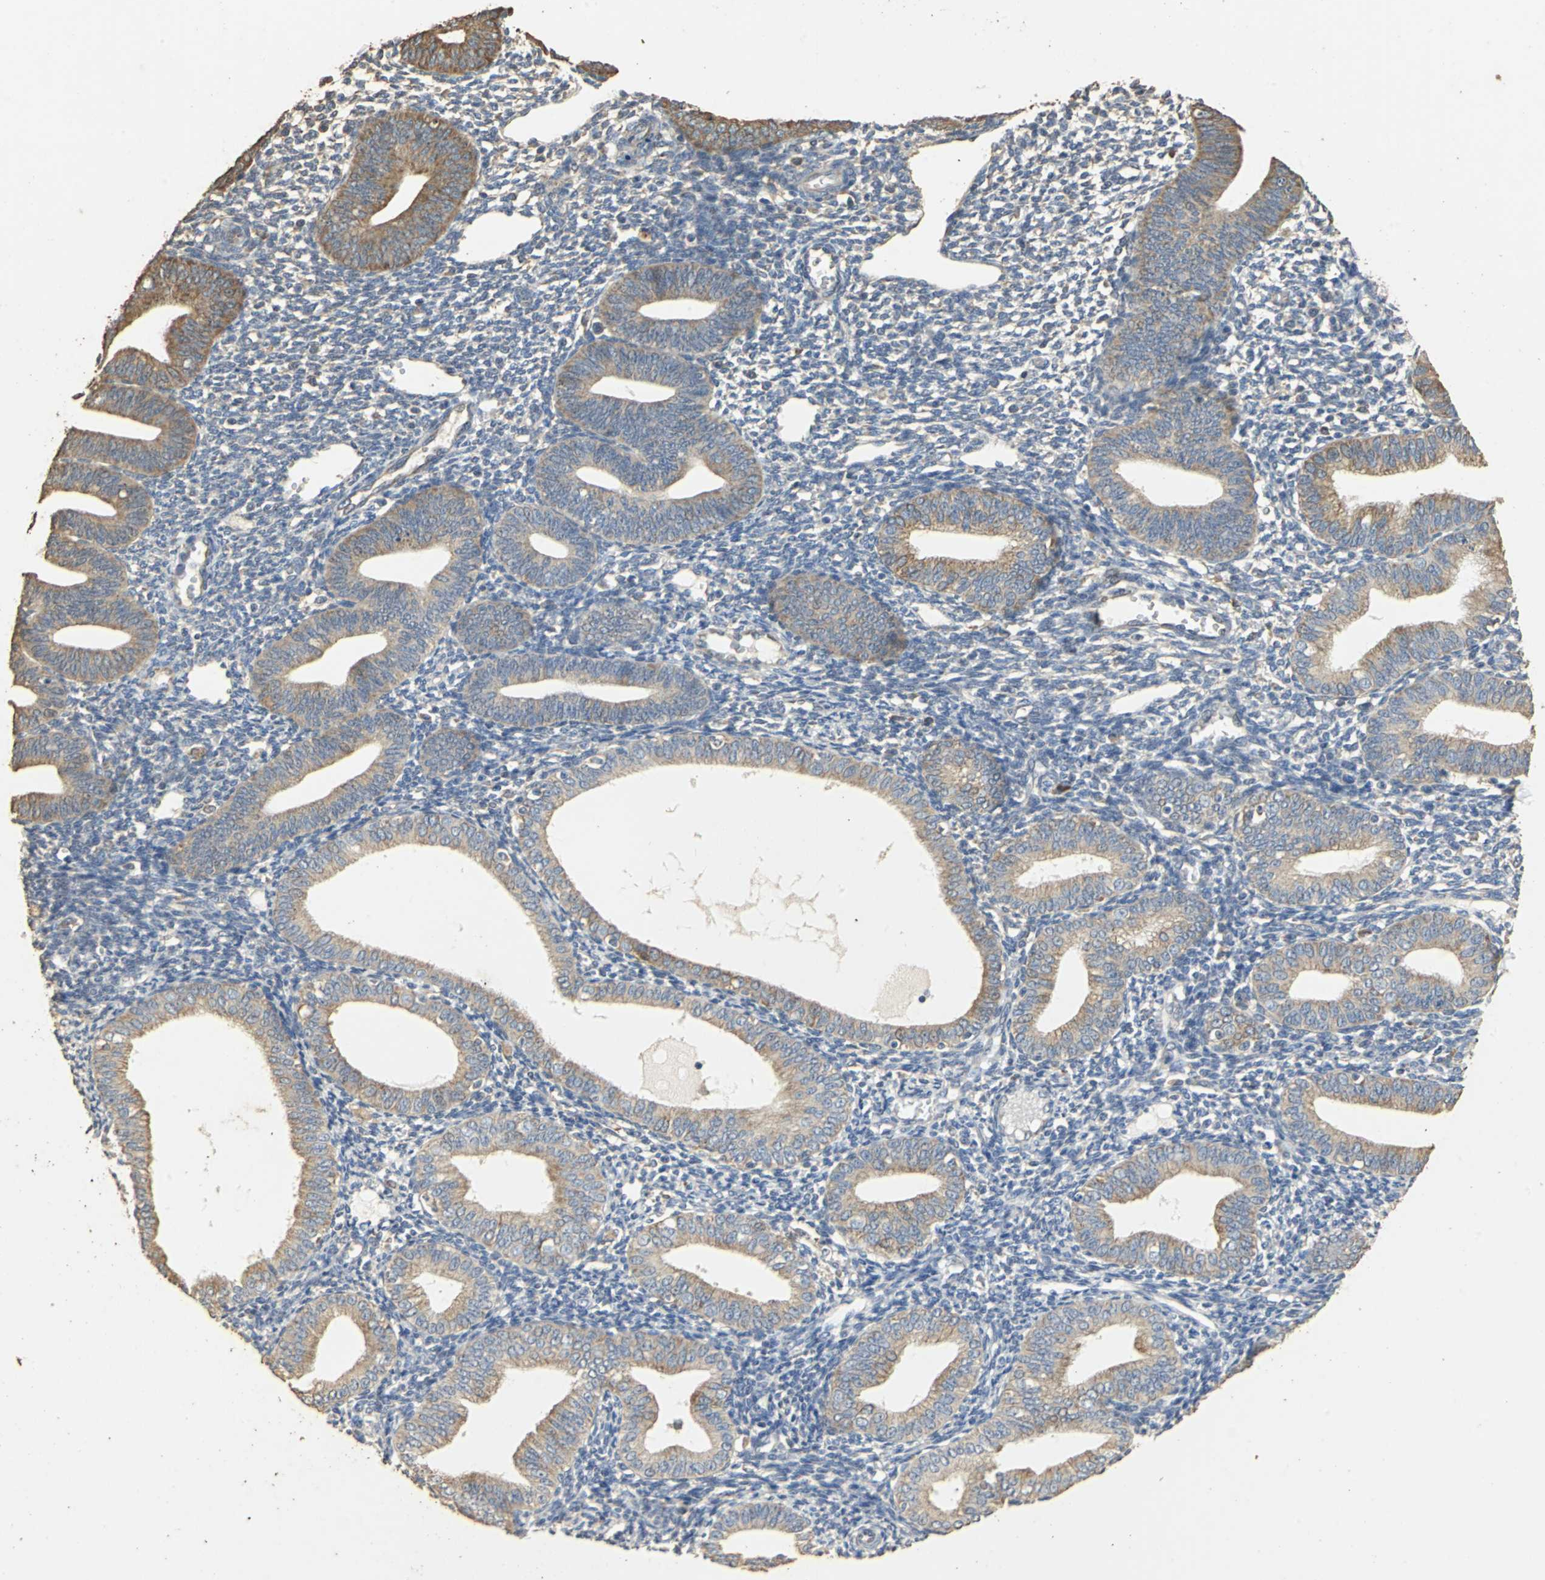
{"staining": {"intensity": "negative", "quantity": "none", "location": "none"}, "tissue": "endometrium", "cell_type": "Cells in endometrial stroma", "image_type": "normal", "snomed": [{"axis": "morphology", "description": "Normal tissue, NOS"}, {"axis": "topography", "description": "Endometrium"}], "caption": "Immunohistochemistry (IHC) histopathology image of unremarkable endometrium stained for a protein (brown), which demonstrates no staining in cells in endometrial stroma.", "gene": "ACSL4", "patient": {"sex": "female", "age": 61}}